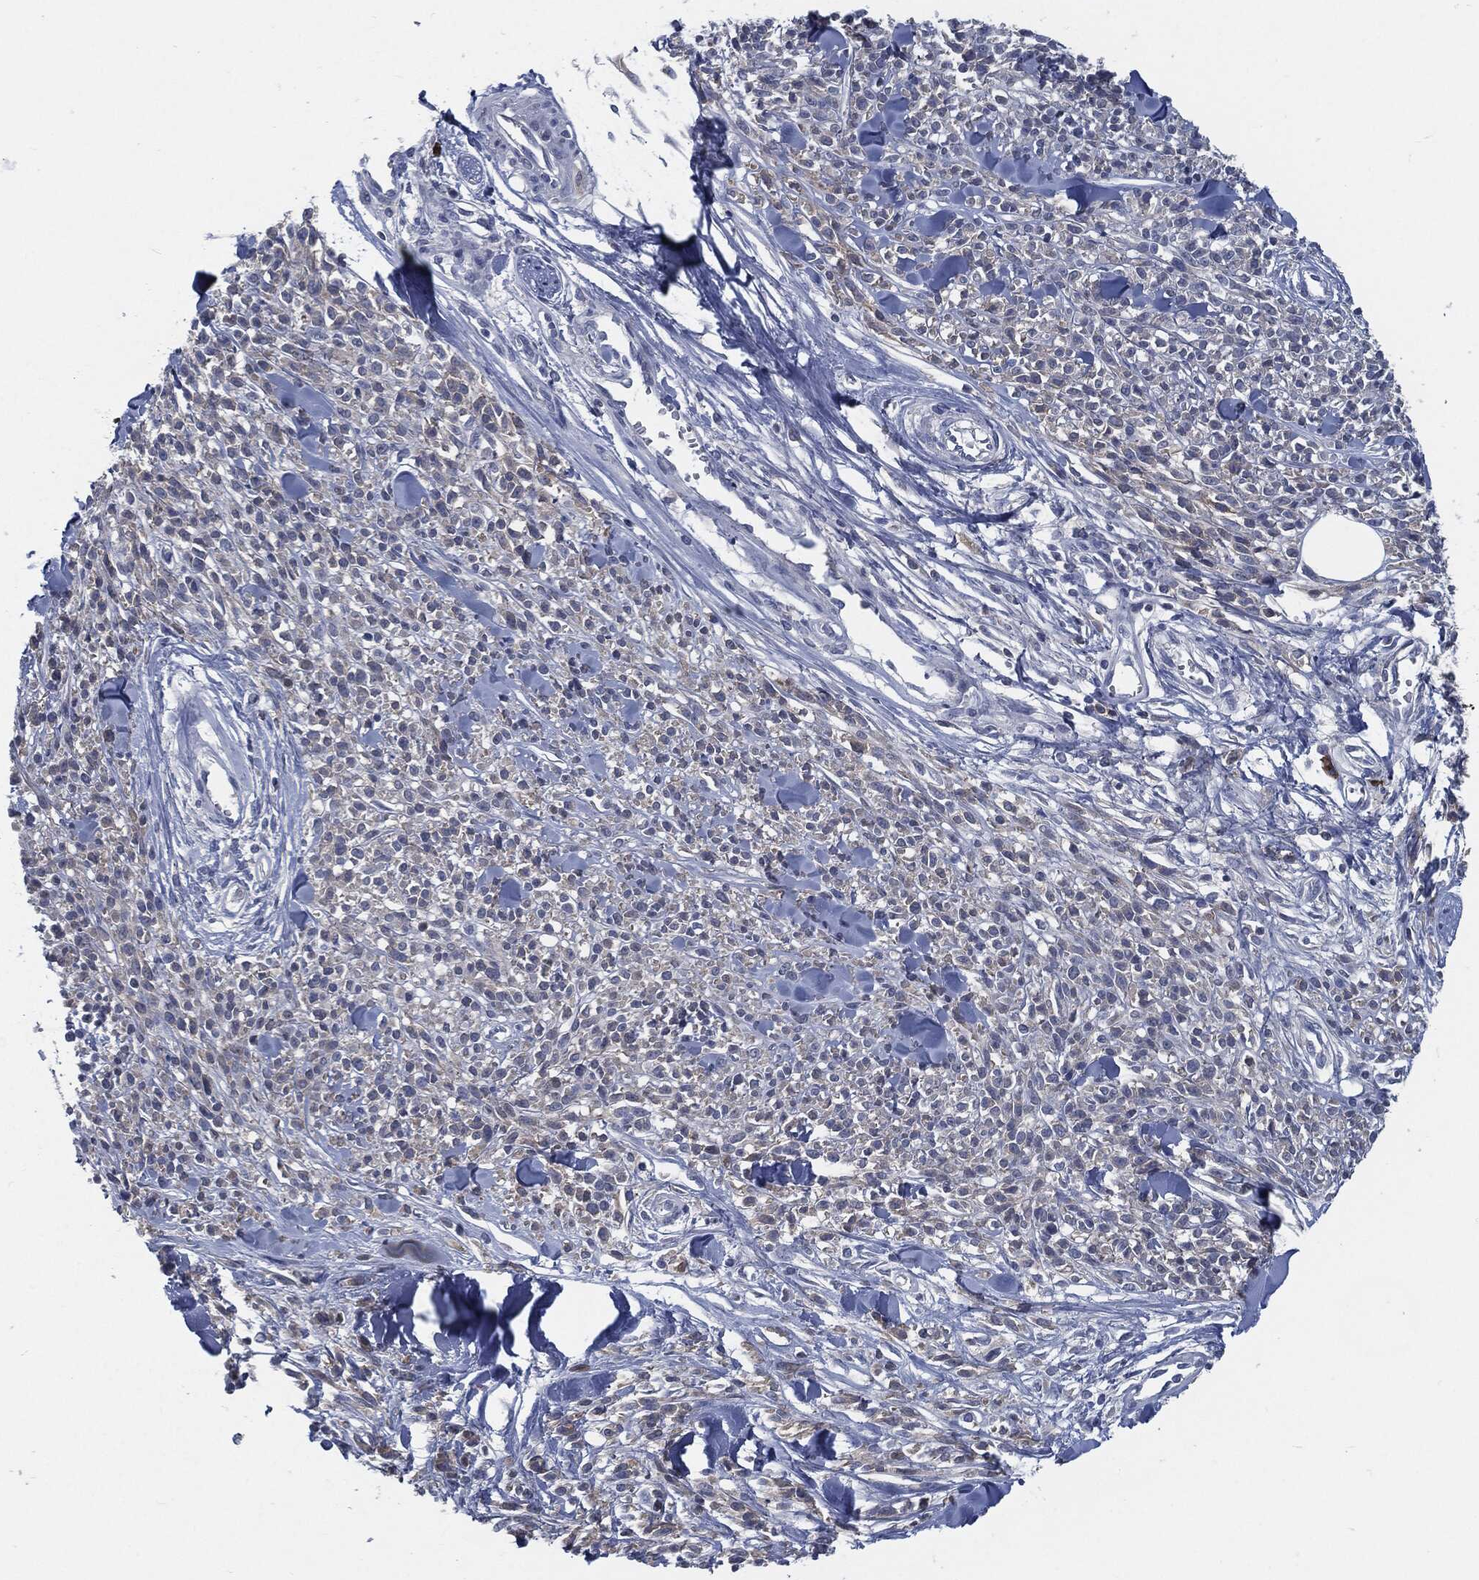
{"staining": {"intensity": "negative", "quantity": "none", "location": "none"}, "tissue": "melanoma", "cell_type": "Tumor cells", "image_type": "cancer", "snomed": [{"axis": "morphology", "description": "Malignant melanoma, NOS"}, {"axis": "topography", "description": "Skin"}, {"axis": "topography", "description": "Skin of trunk"}], "caption": "The immunohistochemistry micrograph has no significant expression in tumor cells of malignant melanoma tissue.", "gene": "MST1", "patient": {"sex": "male", "age": 74}}